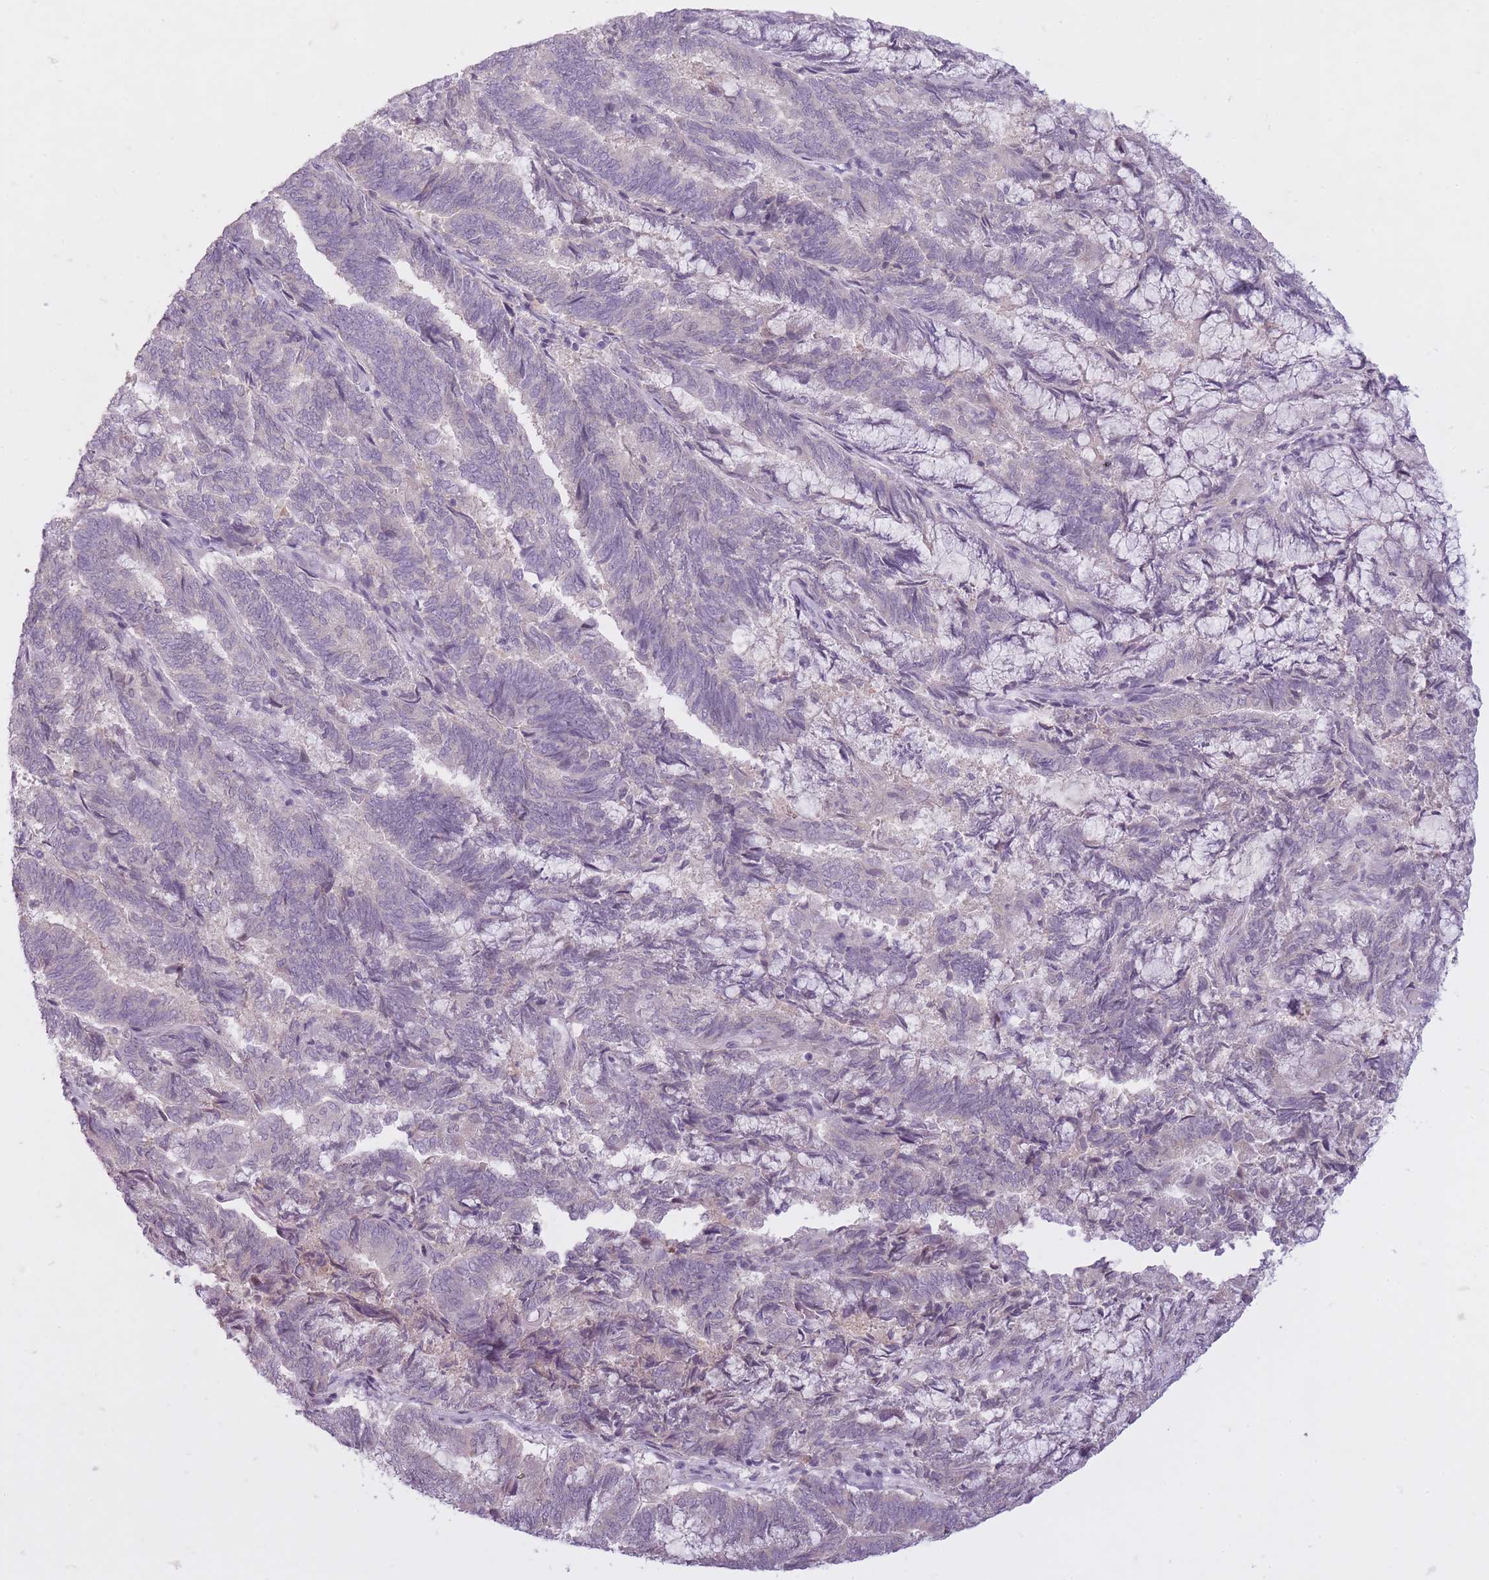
{"staining": {"intensity": "negative", "quantity": "none", "location": "none"}, "tissue": "endometrial cancer", "cell_type": "Tumor cells", "image_type": "cancer", "snomed": [{"axis": "morphology", "description": "Adenocarcinoma, NOS"}, {"axis": "topography", "description": "Endometrium"}], "caption": "Immunohistochemistry micrograph of human endometrial cancer (adenocarcinoma) stained for a protein (brown), which displays no positivity in tumor cells.", "gene": "FAM43B", "patient": {"sex": "female", "age": 80}}